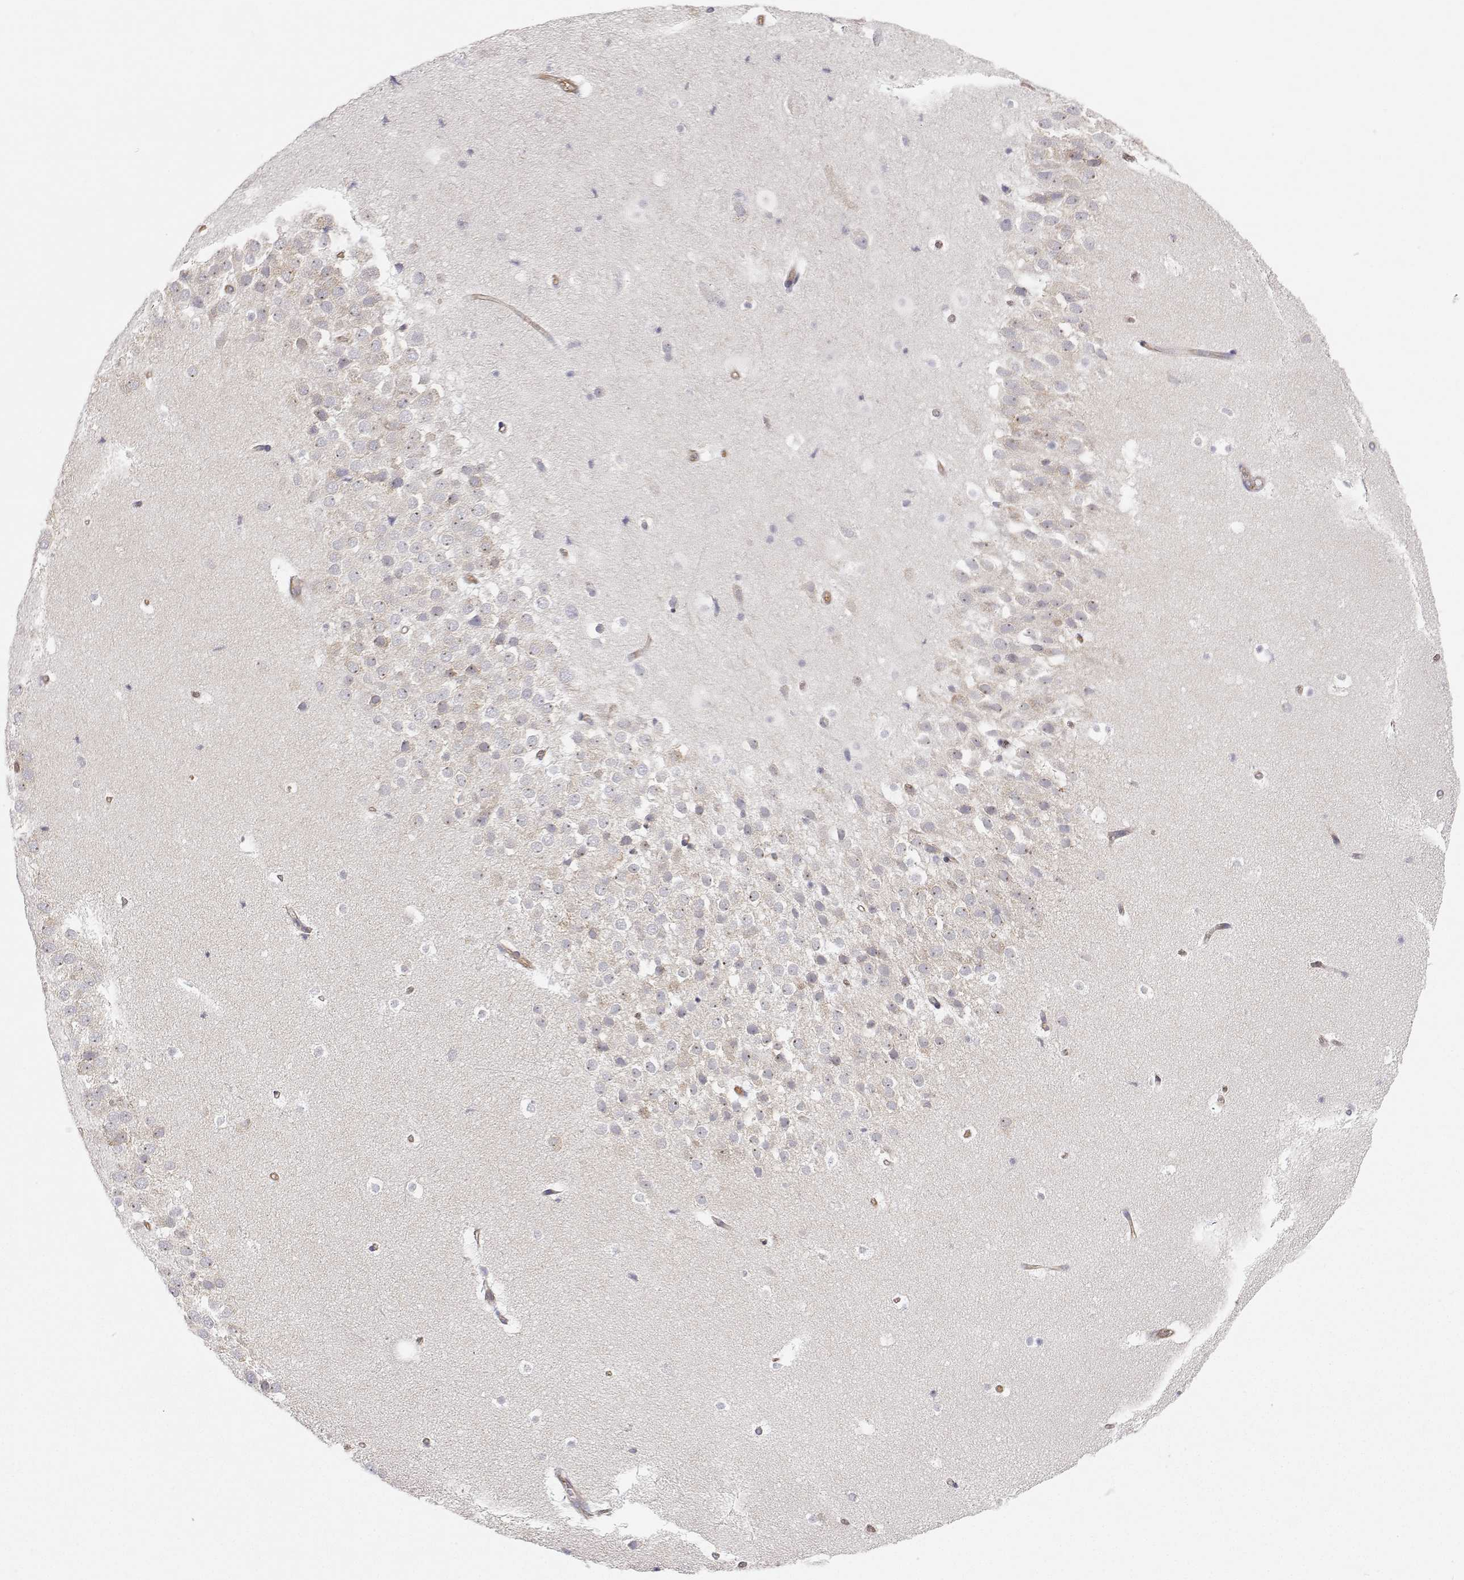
{"staining": {"intensity": "negative", "quantity": "none", "location": "none"}, "tissue": "hippocampus", "cell_type": "Glial cells", "image_type": "normal", "snomed": [{"axis": "morphology", "description": "Normal tissue, NOS"}, {"axis": "topography", "description": "Hippocampus"}], "caption": "Immunohistochemistry (IHC) histopathology image of unremarkable hippocampus: human hippocampus stained with DAB demonstrates no significant protein staining in glial cells. (DAB IHC visualized using brightfield microscopy, high magnification).", "gene": "MYH9", "patient": {"sex": "male", "age": 26}}